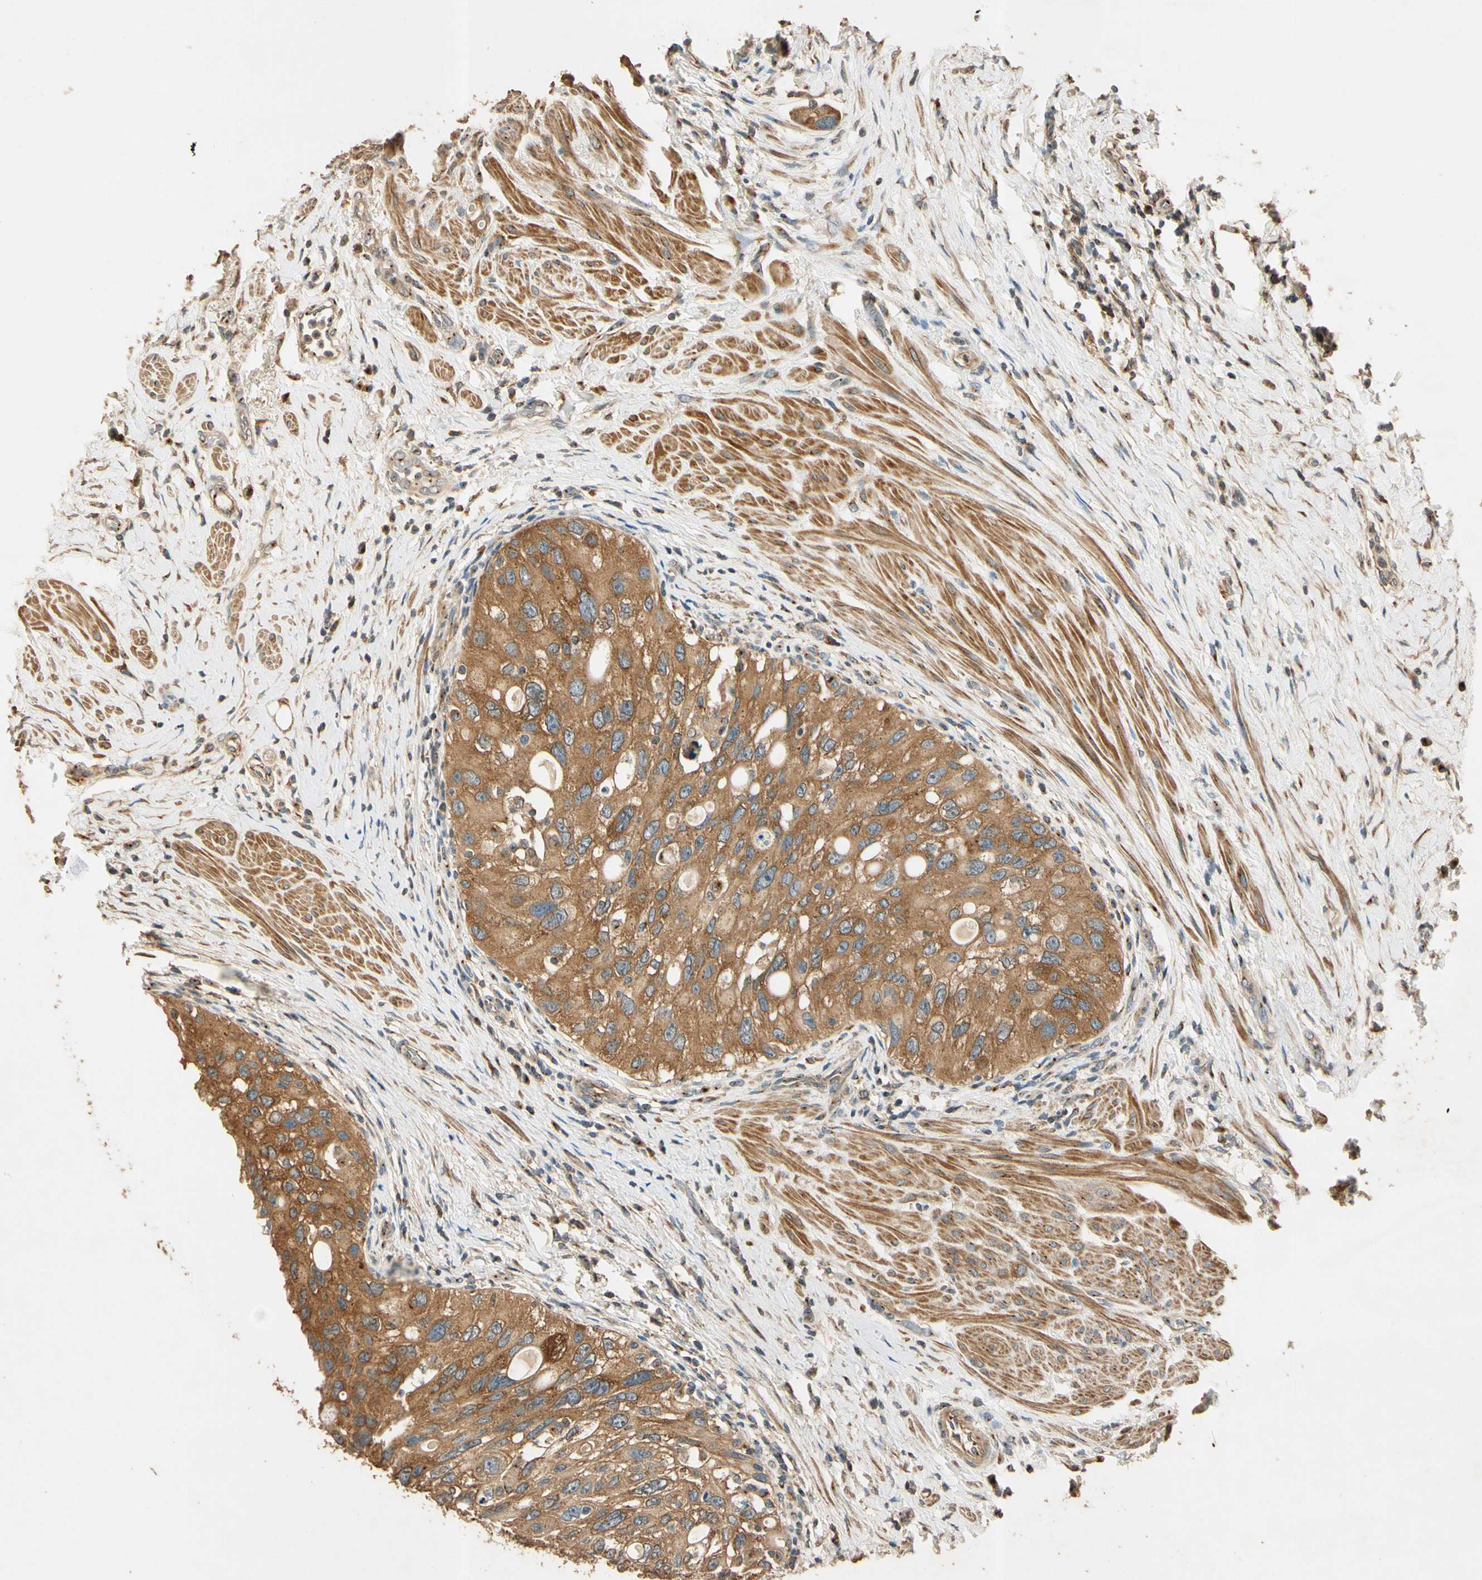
{"staining": {"intensity": "moderate", "quantity": ">75%", "location": "cytoplasmic/membranous"}, "tissue": "urothelial cancer", "cell_type": "Tumor cells", "image_type": "cancer", "snomed": [{"axis": "morphology", "description": "Urothelial carcinoma, High grade"}, {"axis": "topography", "description": "Urinary bladder"}], "caption": "Tumor cells demonstrate moderate cytoplasmic/membranous staining in about >75% of cells in urothelial cancer.", "gene": "AKAP9", "patient": {"sex": "female", "age": 56}}